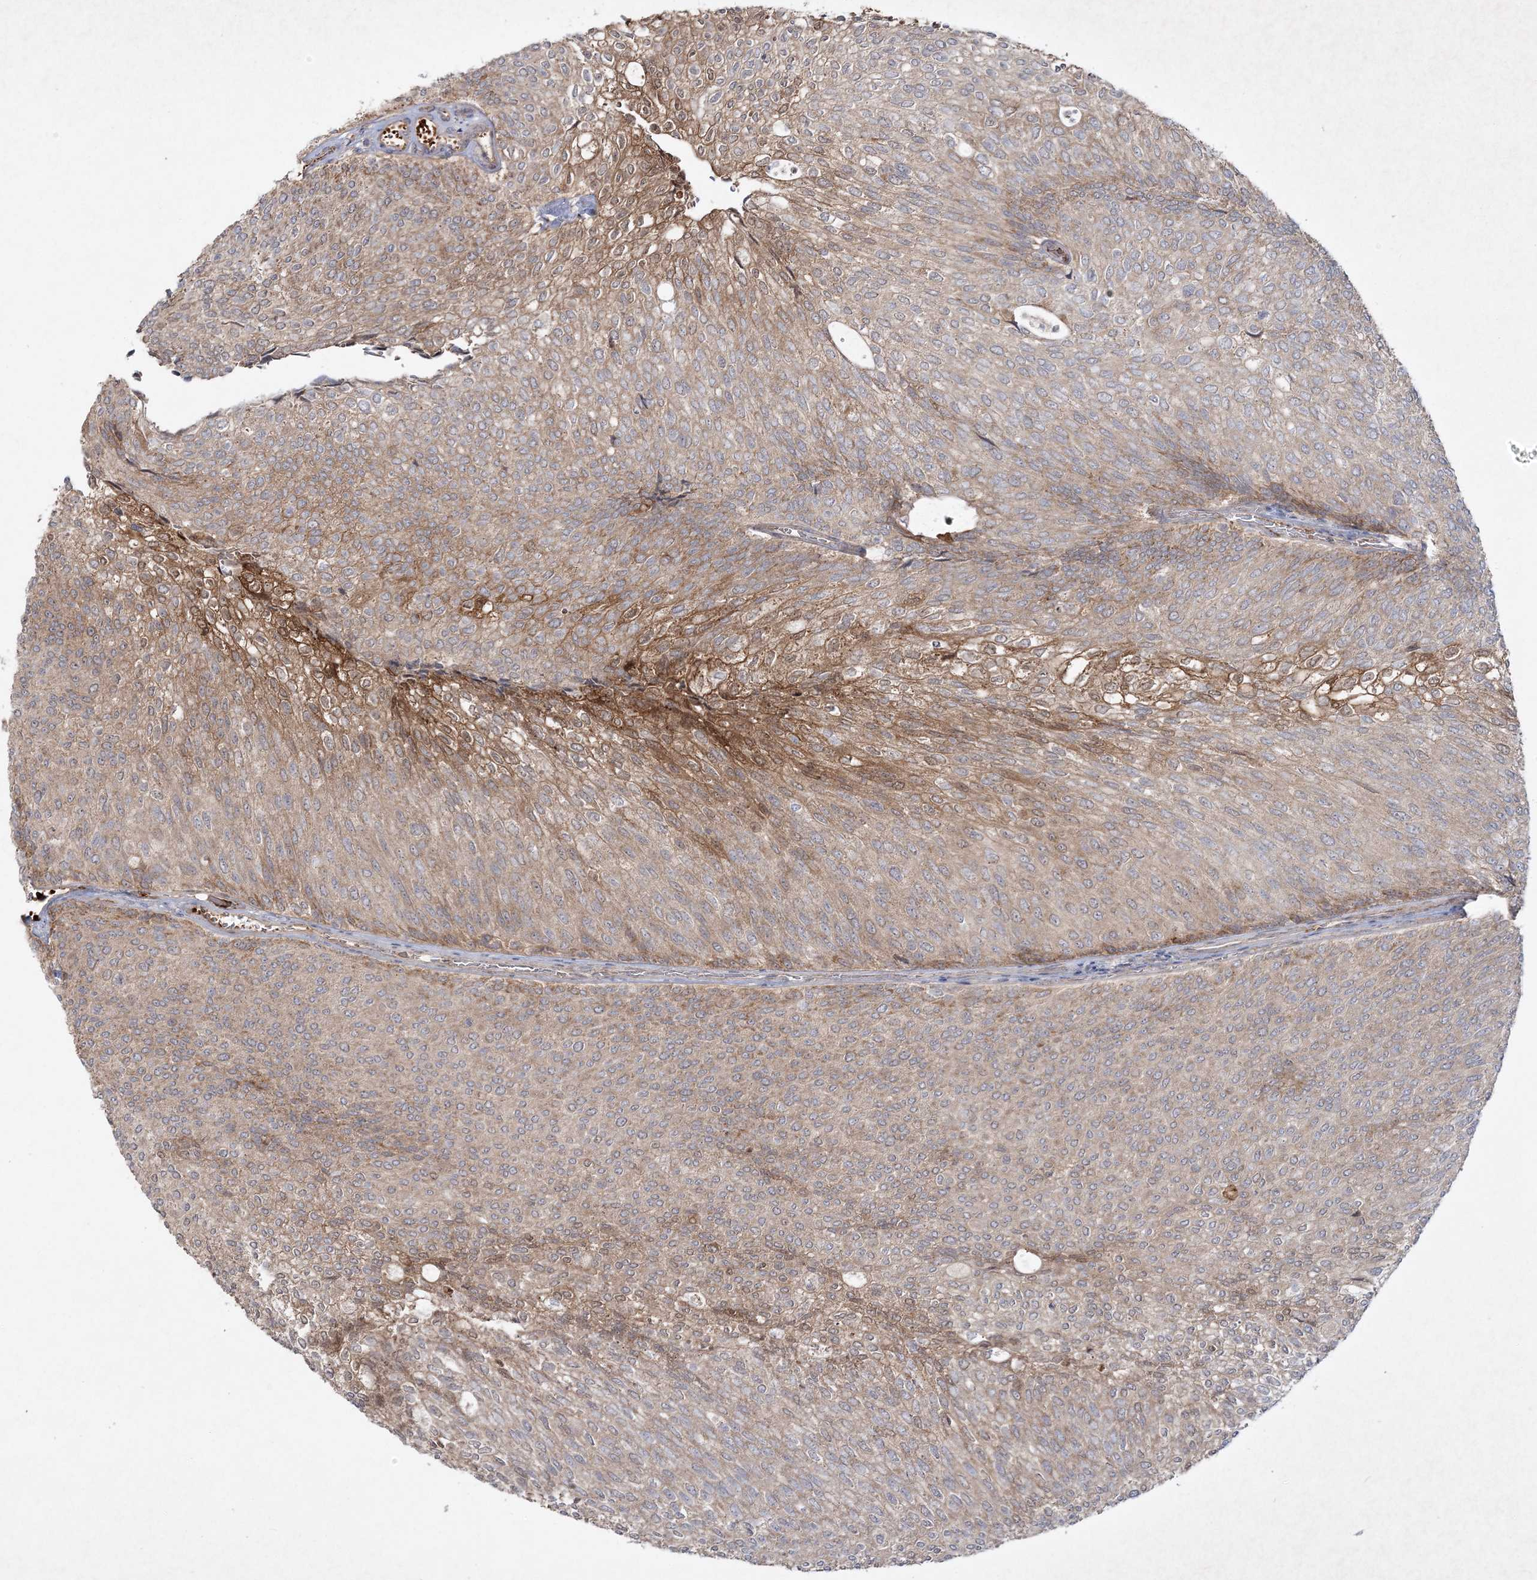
{"staining": {"intensity": "moderate", "quantity": "25%-75%", "location": "cytoplasmic/membranous"}, "tissue": "urothelial cancer", "cell_type": "Tumor cells", "image_type": "cancer", "snomed": [{"axis": "morphology", "description": "Urothelial carcinoma, Low grade"}, {"axis": "topography", "description": "Urinary bladder"}], "caption": "This histopathology image demonstrates IHC staining of human urothelial cancer, with medium moderate cytoplasmic/membranous positivity in approximately 25%-75% of tumor cells.", "gene": "MOCS2", "patient": {"sex": "female", "age": 79}}